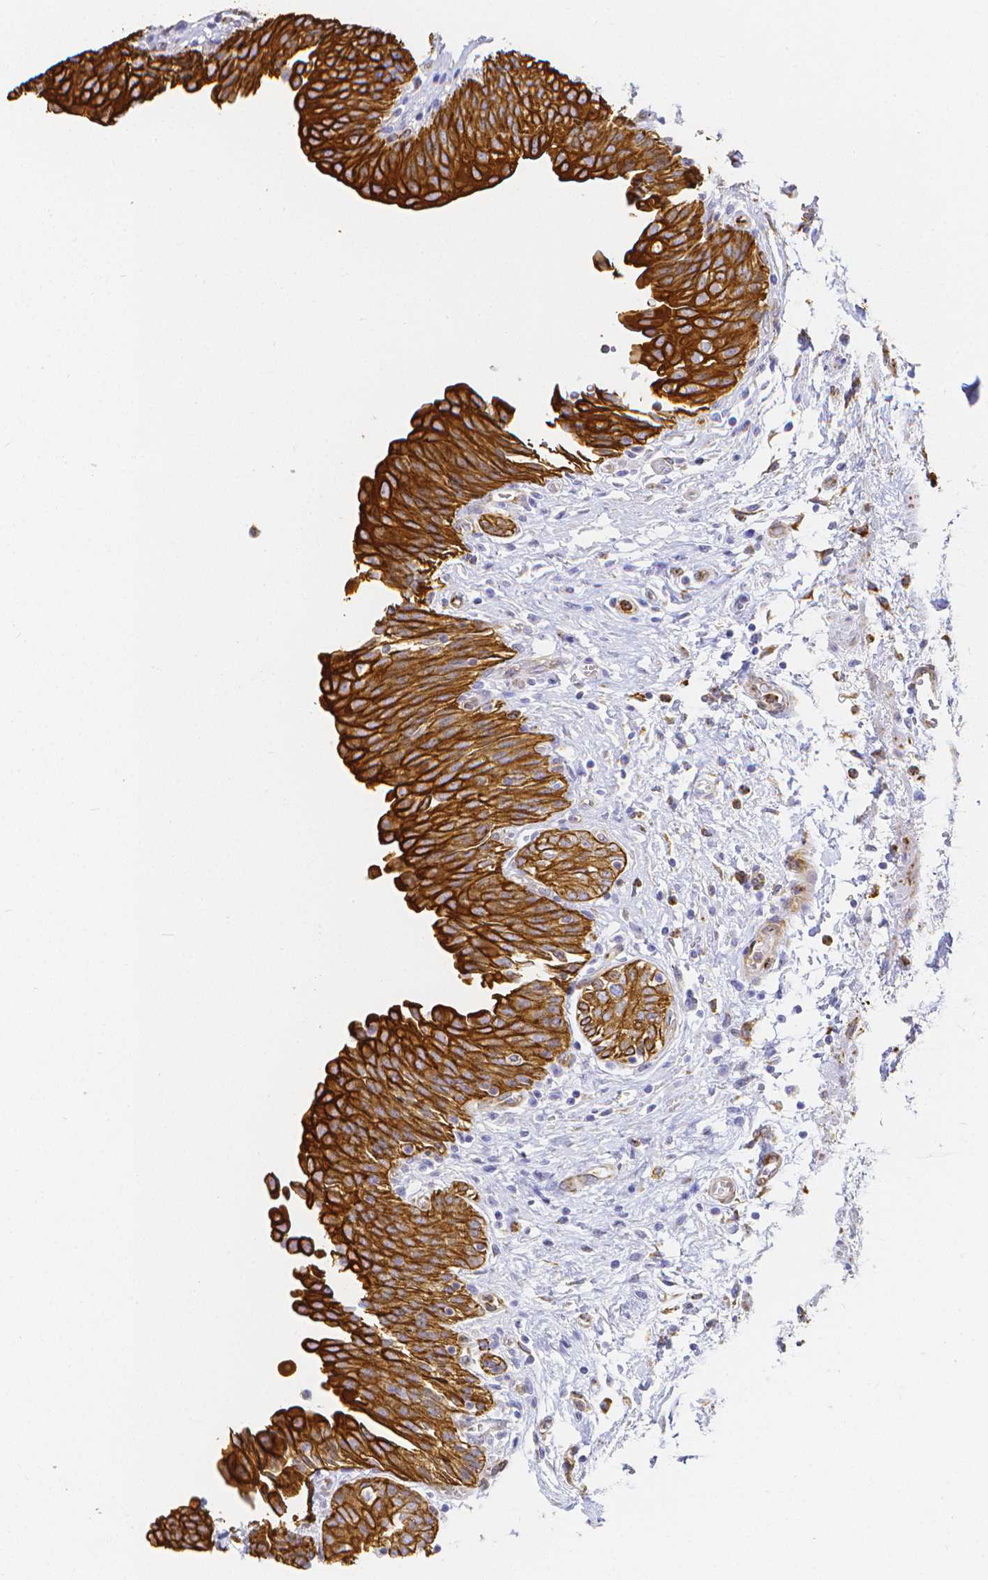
{"staining": {"intensity": "strong", "quantity": ">75%", "location": "cytoplasmic/membranous"}, "tissue": "urinary bladder", "cell_type": "Urothelial cells", "image_type": "normal", "snomed": [{"axis": "morphology", "description": "Normal tissue, NOS"}, {"axis": "topography", "description": "Urinary bladder"}], "caption": "Immunohistochemical staining of unremarkable human urinary bladder exhibits strong cytoplasmic/membranous protein expression in about >75% of urothelial cells.", "gene": "SMURF1", "patient": {"sex": "male", "age": 68}}